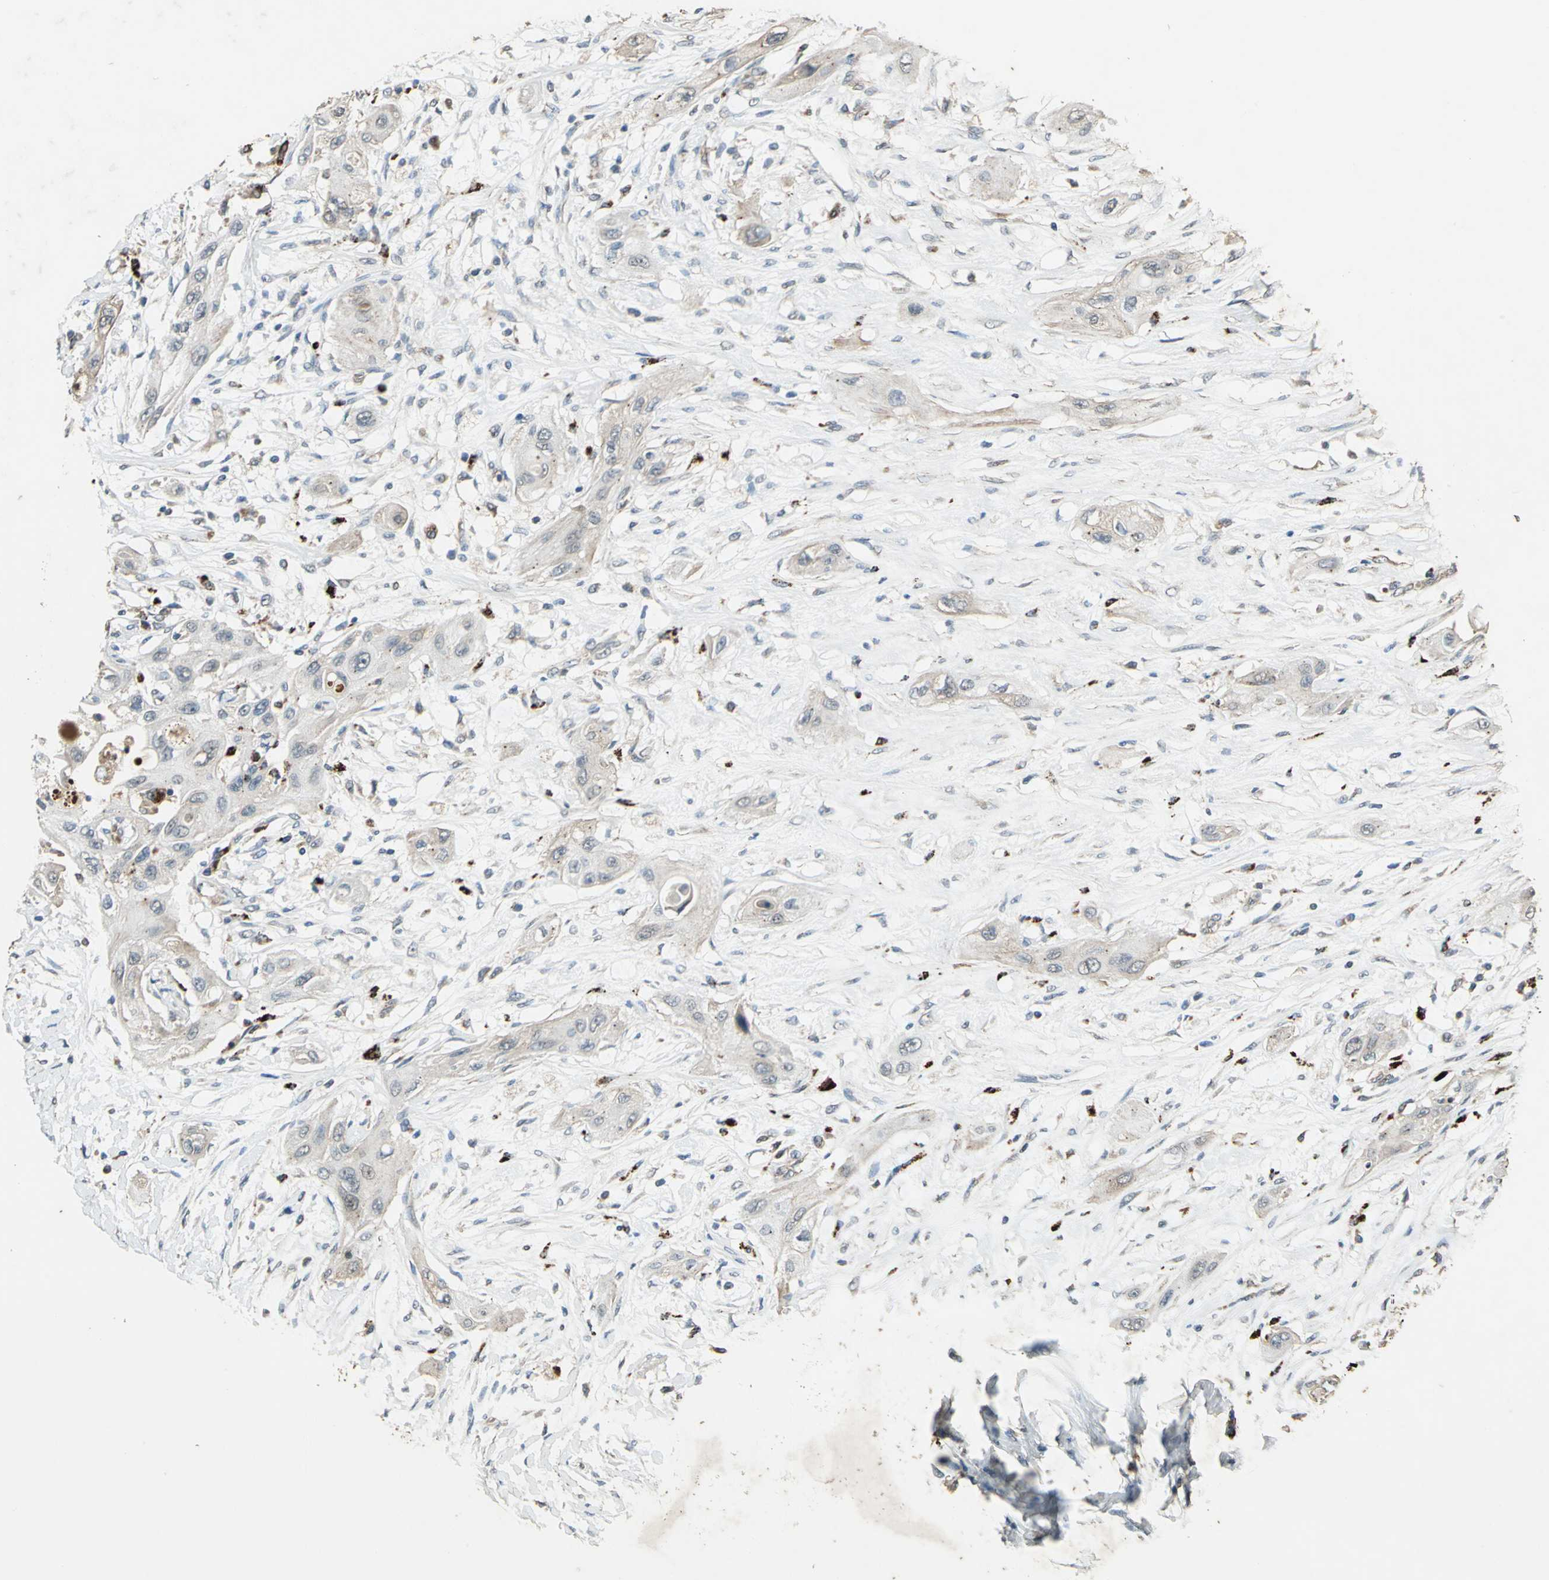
{"staining": {"intensity": "moderate", "quantity": "25%-75%", "location": "cytoplasmic/membranous"}, "tissue": "lung cancer", "cell_type": "Tumor cells", "image_type": "cancer", "snomed": [{"axis": "morphology", "description": "Squamous cell carcinoma, NOS"}, {"axis": "topography", "description": "Lung"}], "caption": "Human lung cancer stained with a brown dye reveals moderate cytoplasmic/membranous positive staining in approximately 25%-75% of tumor cells.", "gene": "POLRMT", "patient": {"sex": "female", "age": 47}}